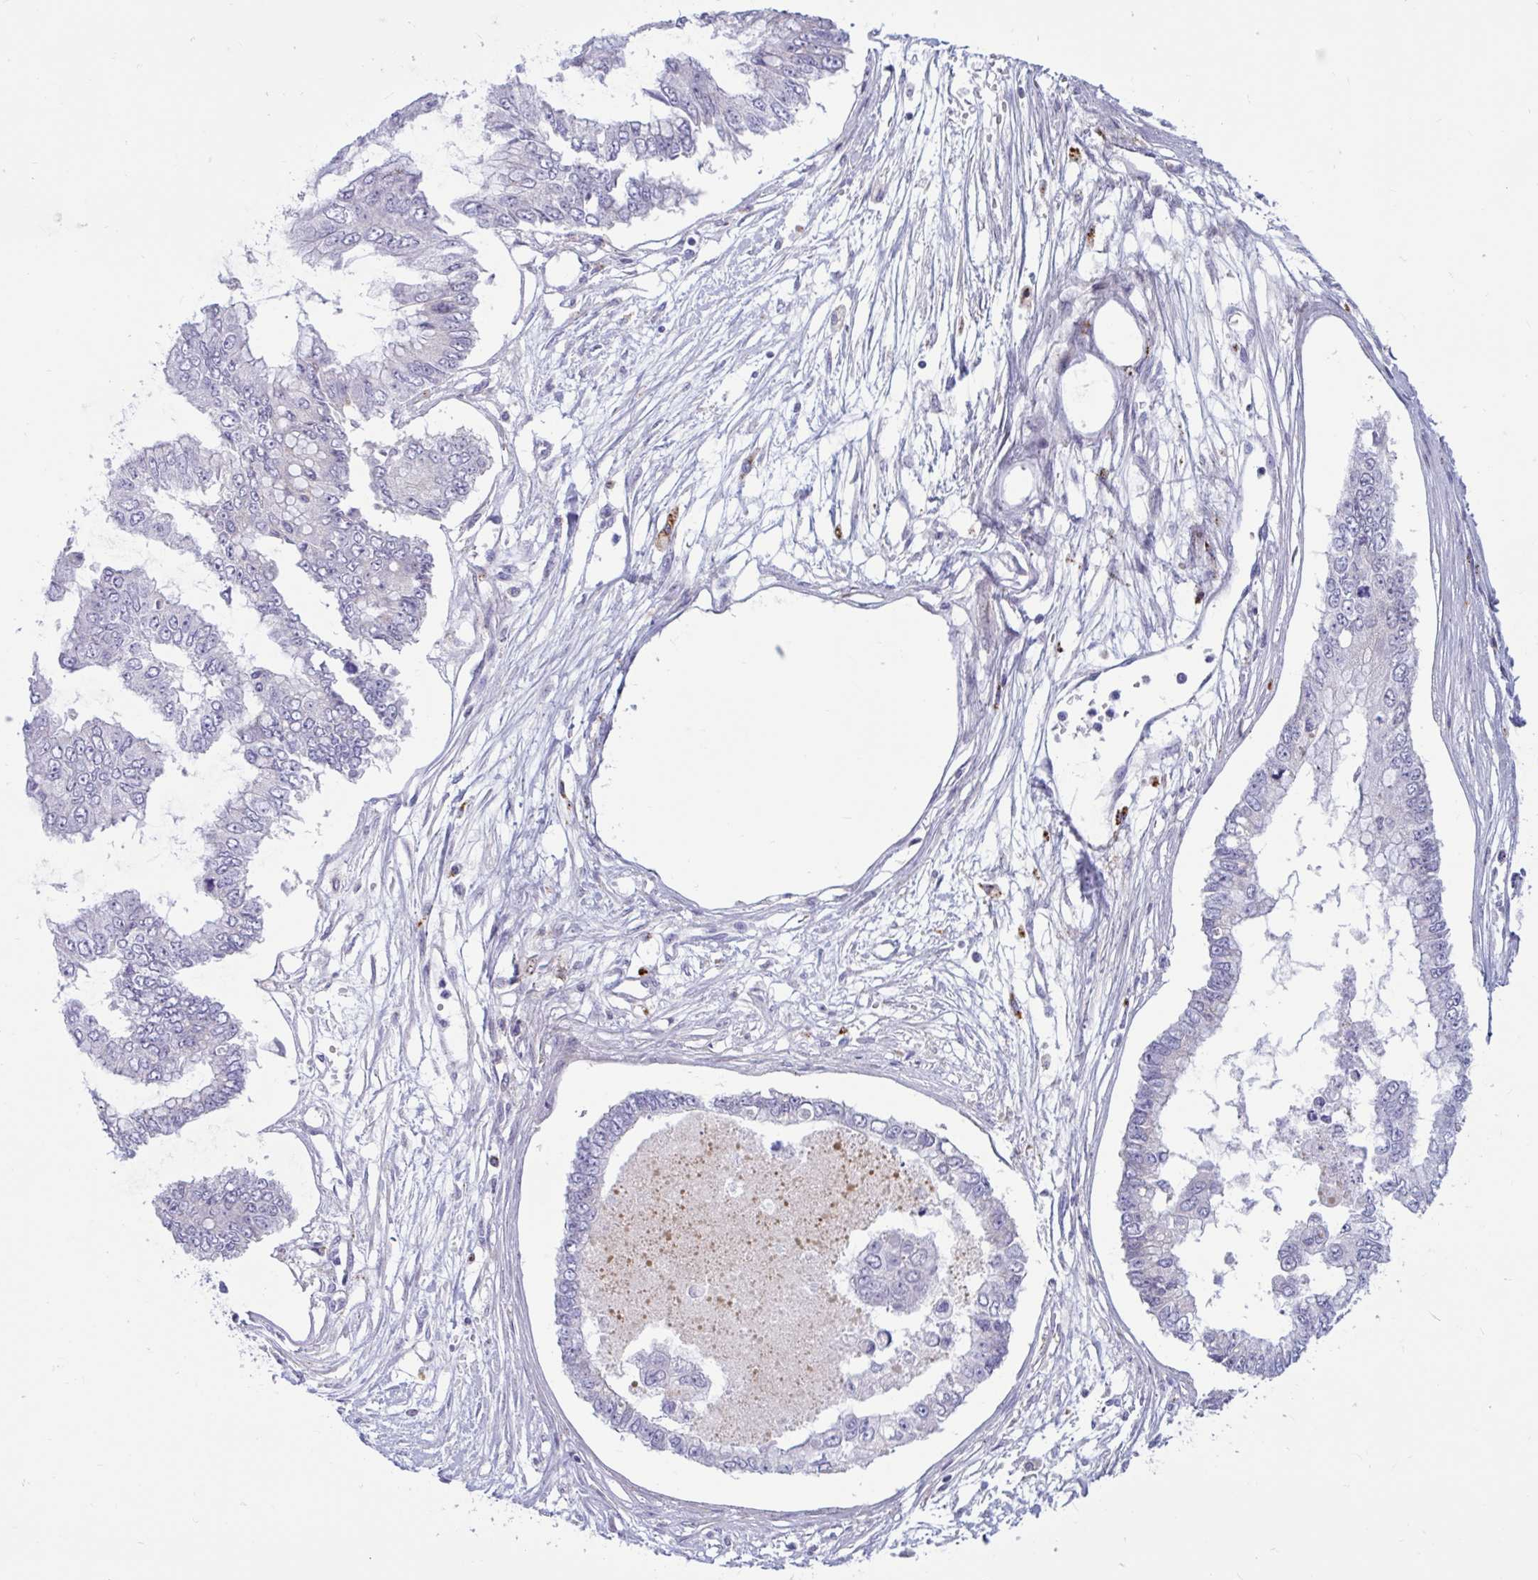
{"staining": {"intensity": "negative", "quantity": "none", "location": "none"}, "tissue": "ovarian cancer", "cell_type": "Tumor cells", "image_type": "cancer", "snomed": [{"axis": "morphology", "description": "Cystadenocarcinoma, mucinous, NOS"}, {"axis": "topography", "description": "Ovary"}], "caption": "Histopathology image shows no significant protein staining in tumor cells of ovarian cancer (mucinous cystadenocarcinoma).", "gene": "FAM219B", "patient": {"sex": "female", "age": 72}}